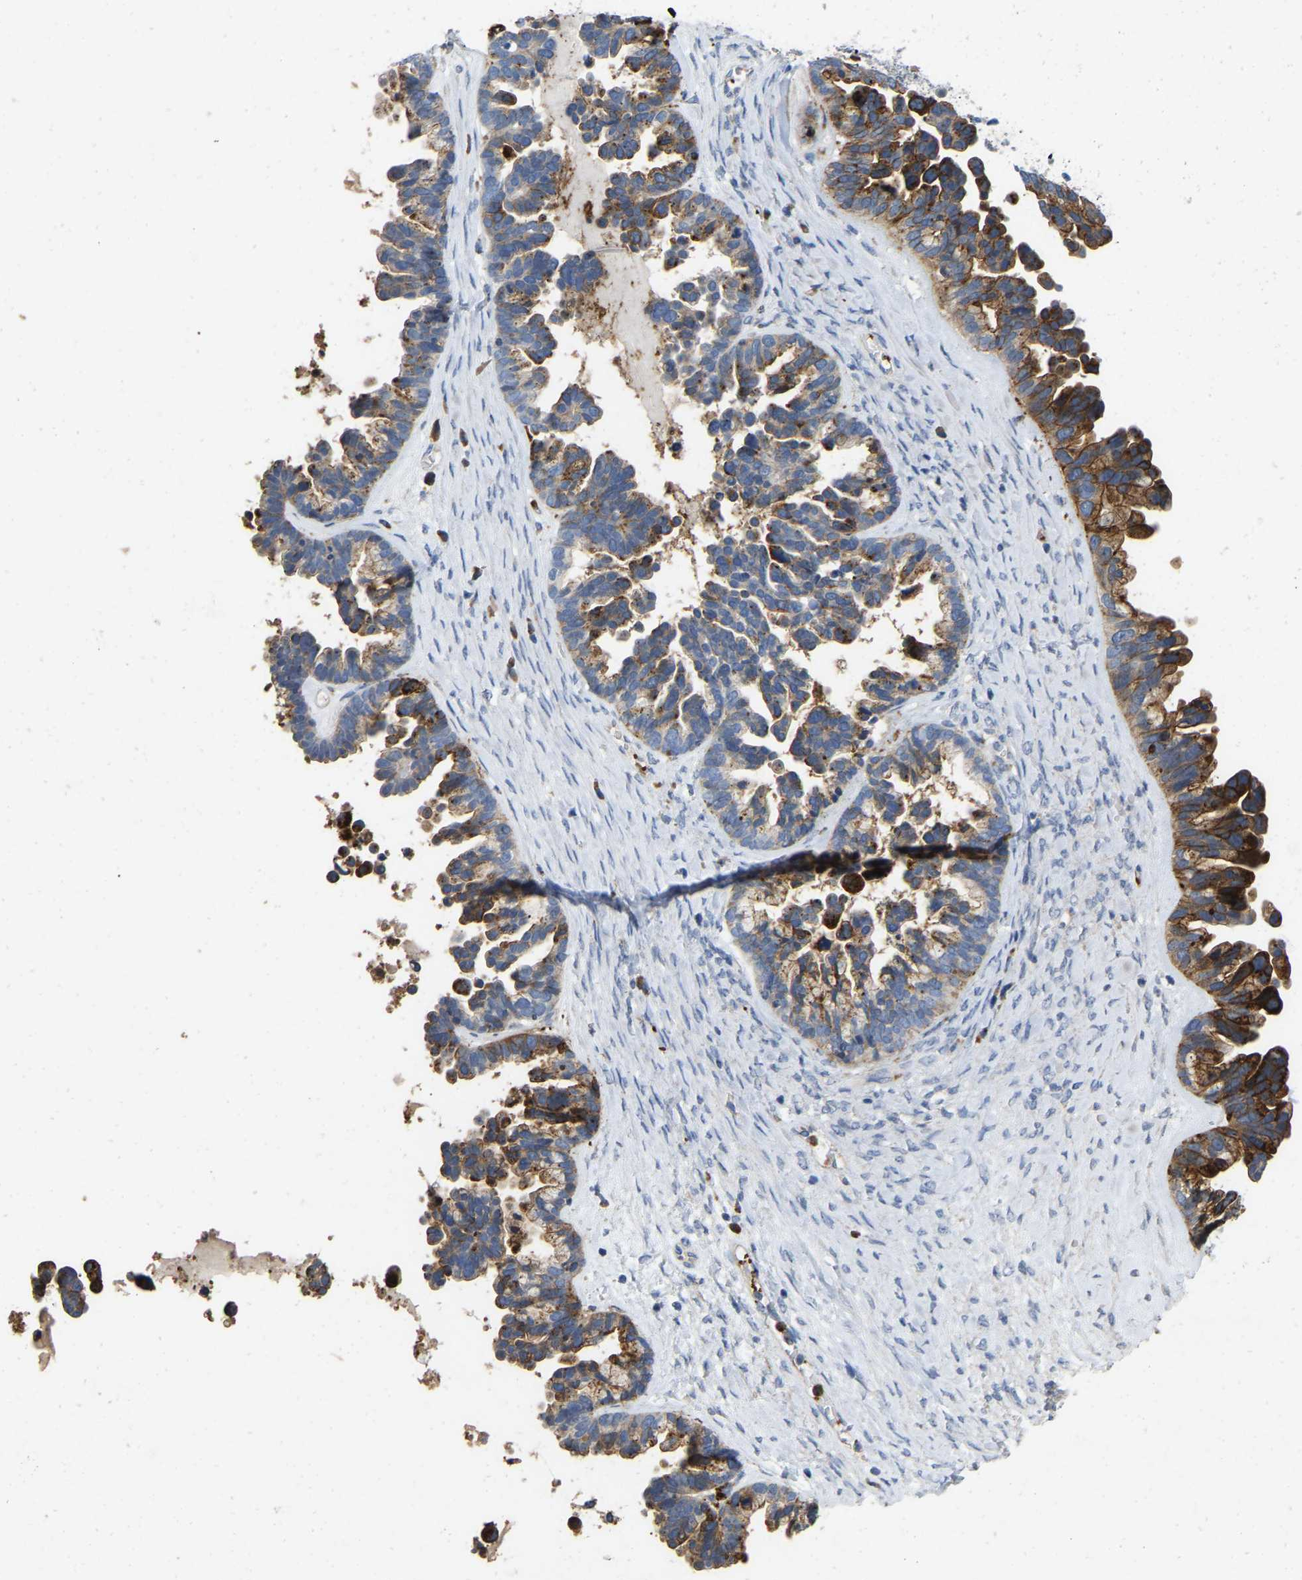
{"staining": {"intensity": "strong", "quantity": ">75%", "location": "cytoplasmic/membranous"}, "tissue": "ovarian cancer", "cell_type": "Tumor cells", "image_type": "cancer", "snomed": [{"axis": "morphology", "description": "Cystadenocarcinoma, serous, NOS"}, {"axis": "topography", "description": "Ovary"}], "caption": "The histopathology image reveals staining of ovarian cancer, revealing strong cytoplasmic/membranous protein positivity (brown color) within tumor cells.", "gene": "RHEB", "patient": {"sex": "female", "age": 56}}